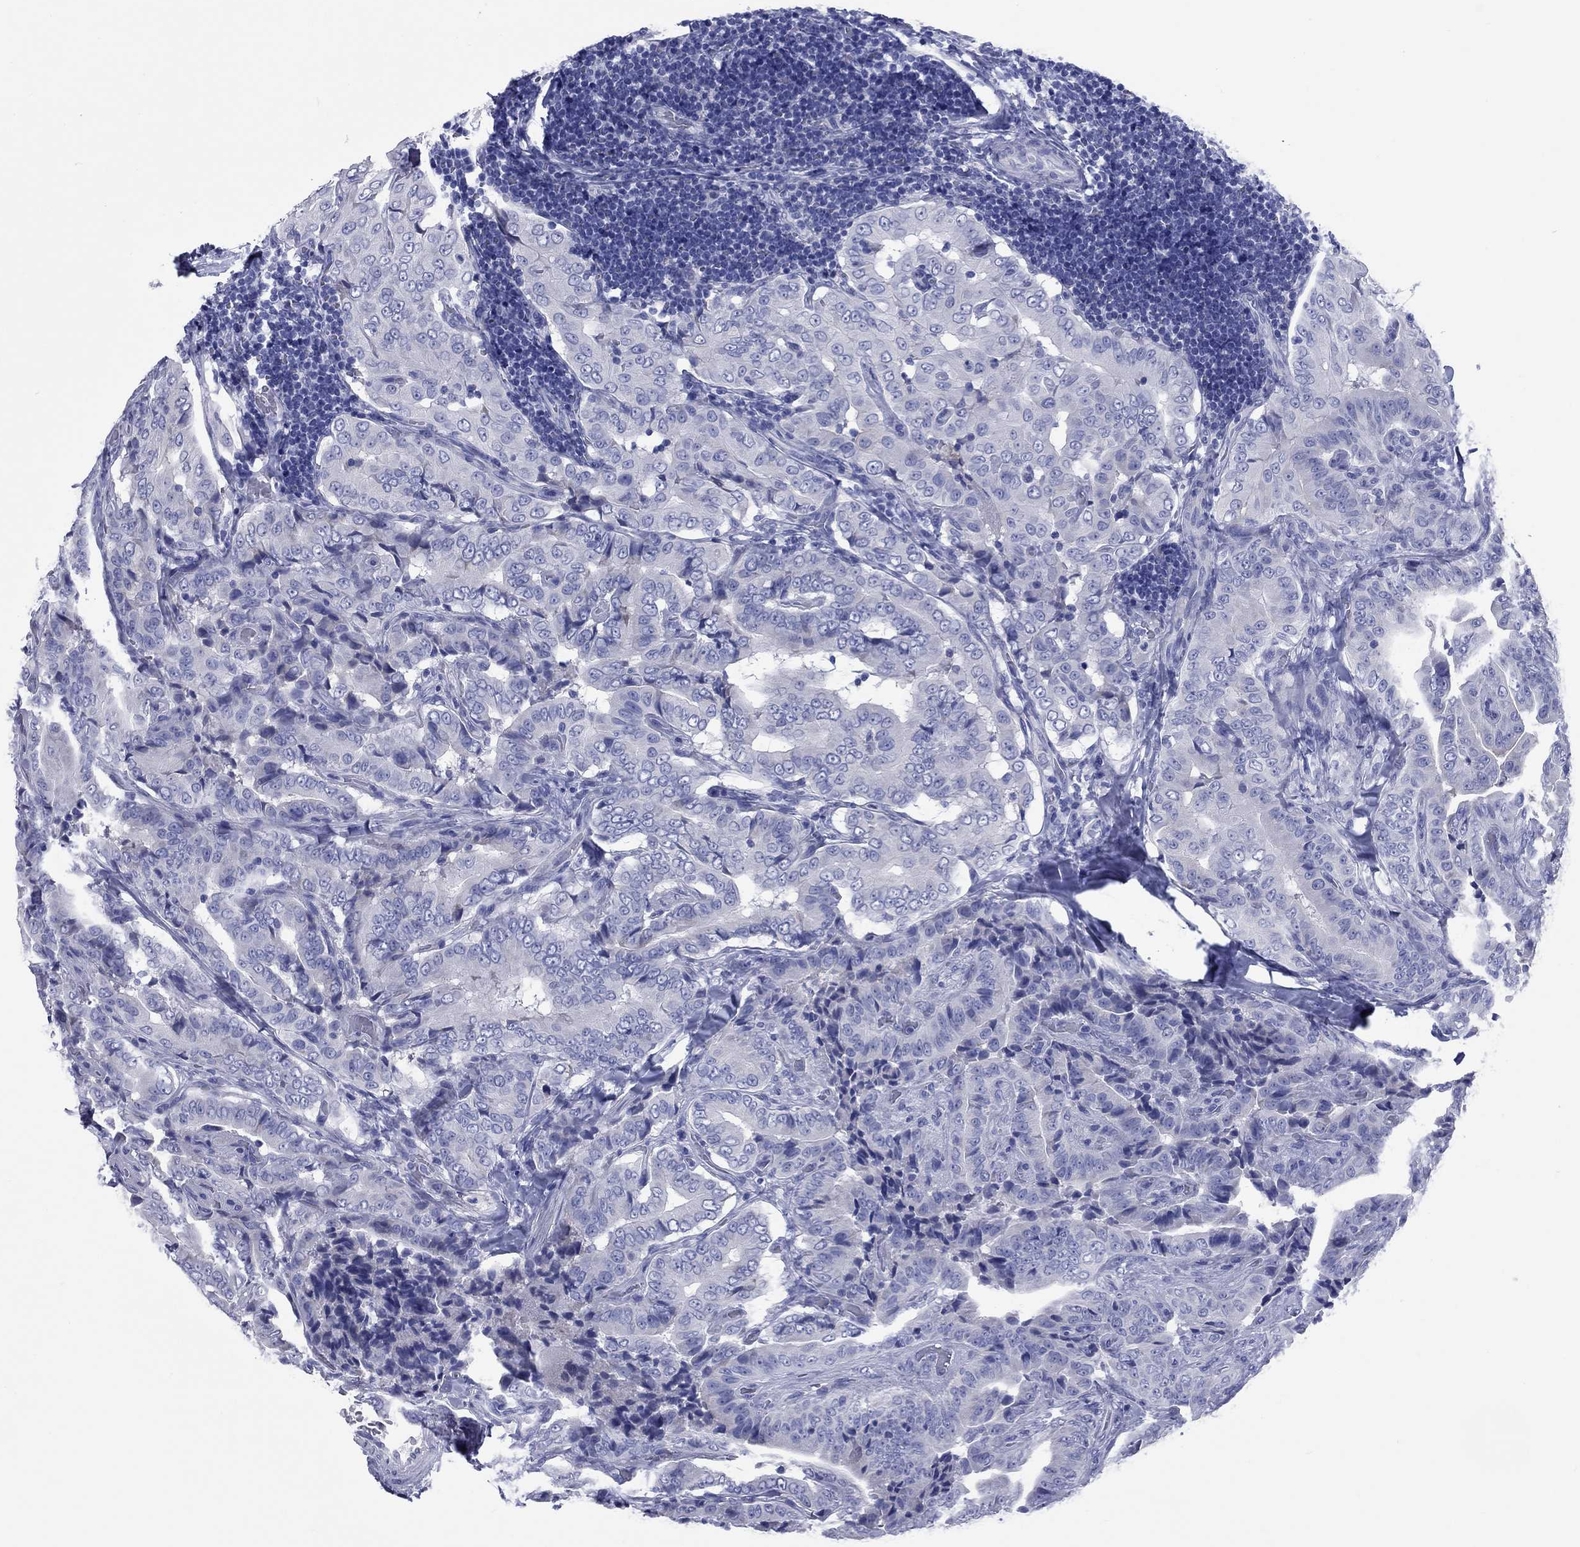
{"staining": {"intensity": "negative", "quantity": "none", "location": "none"}, "tissue": "thyroid cancer", "cell_type": "Tumor cells", "image_type": "cancer", "snomed": [{"axis": "morphology", "description": "Papillary adenocarcinoma, NOS"}, {"axis": "topography", "description": "Thyroid gland"}], "caption": "Tumor cells are negative for protein expression in human thyroid papillary adenocarcinoma. The staining is performed using DAB (3,3'-diaminobenzidine) brown chromogen with nuclei counter-stained in using hematoxylin.", "gene": "CCNA1", "patient": {"sex": "male", "age": 61}}